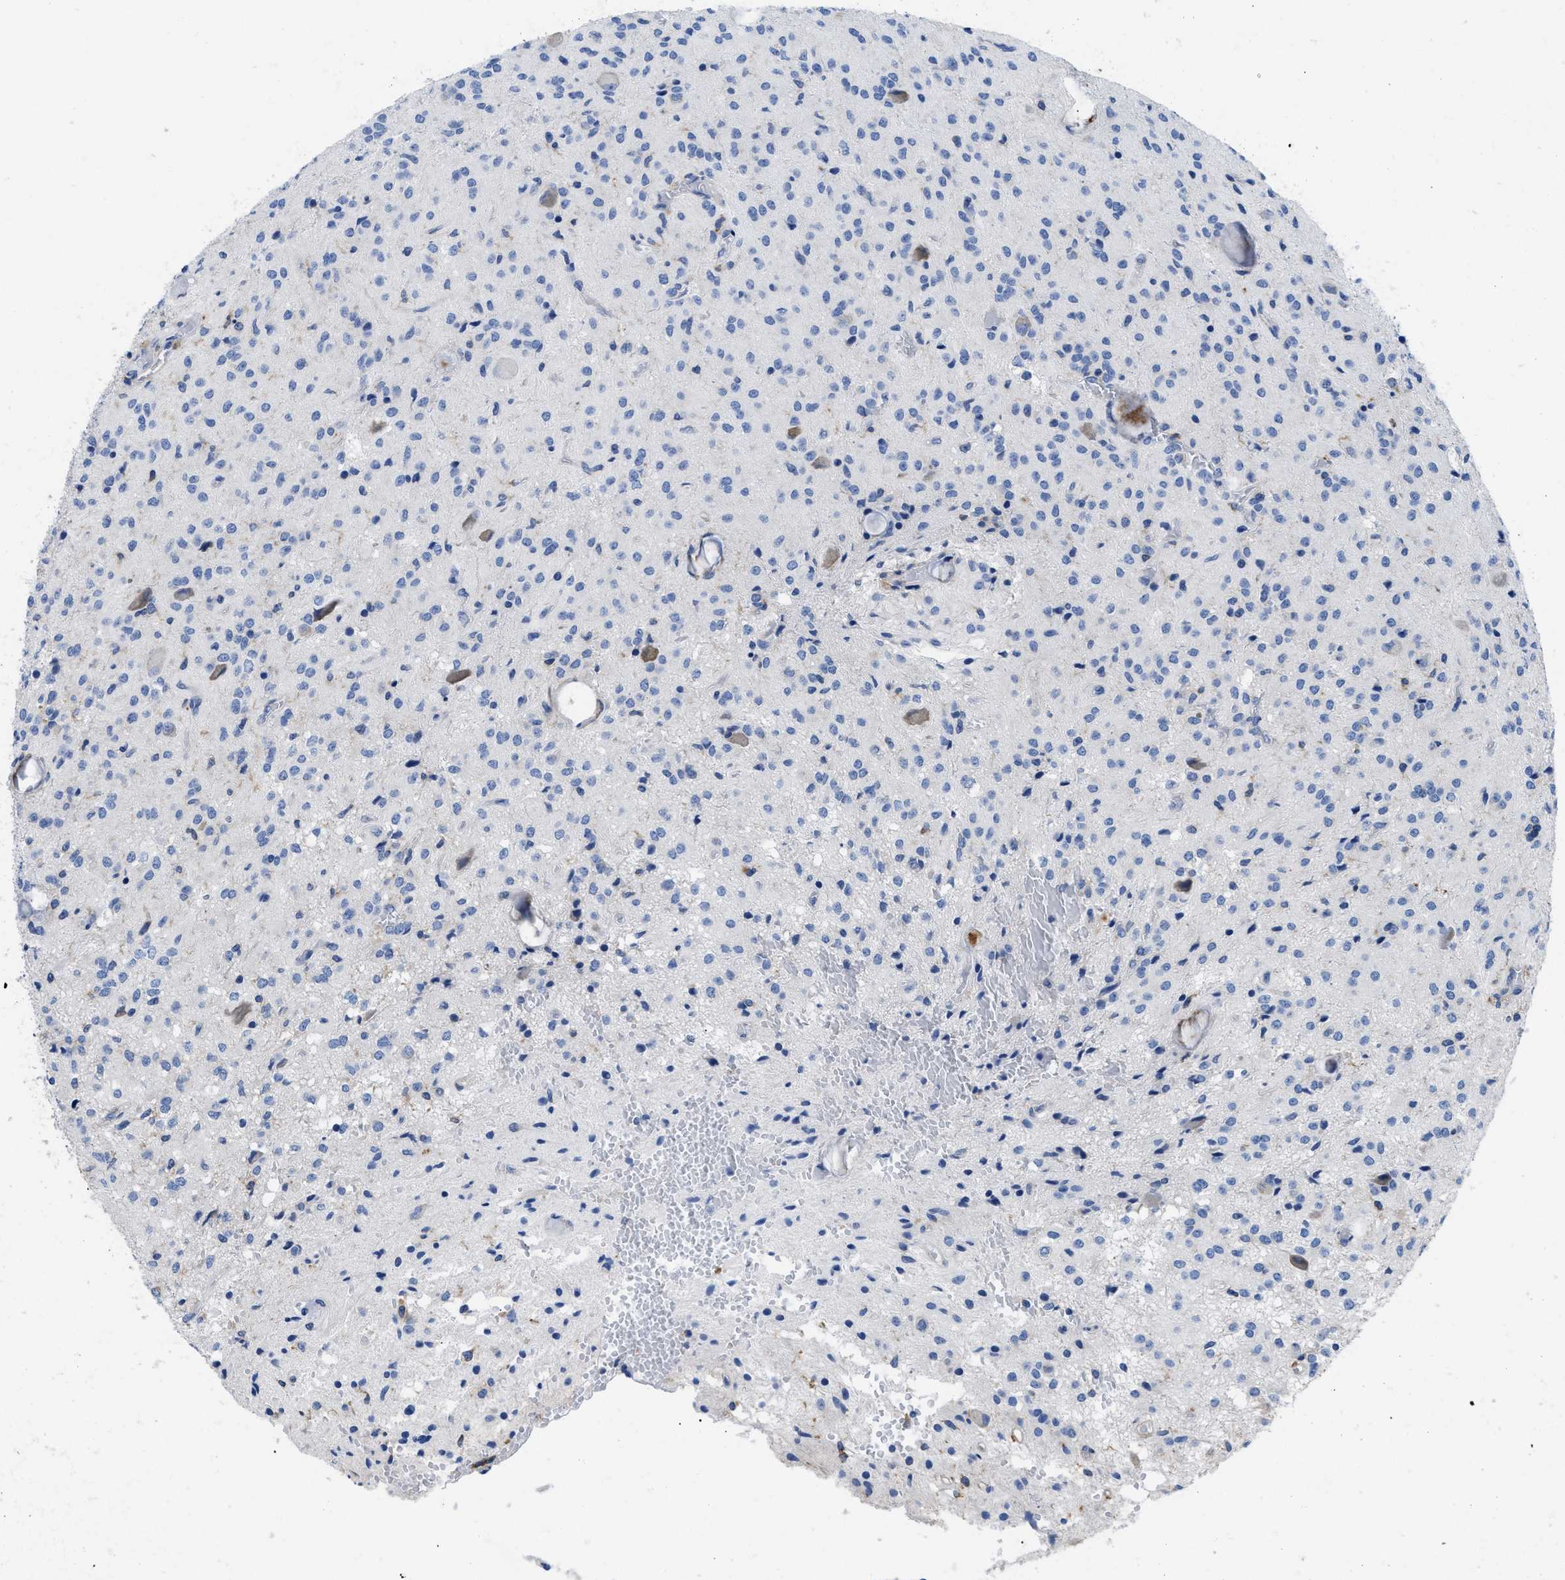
{"staining": {"intensity": "negative", "quantity": "none", "location": "none"}, "tissue": "glioma", "cell_type": "Tumor cells", "image_type": "cancer", "snomed": [{"axis": "morphology", "description": "Glioma, malignant, High grade"}, {"axis": "topography", "description": "Brain"}], "caption": "Tumor cells show no significant protein positivity in glioma.", "gene": "HLA-DPA1", "patient": {"sex": "female", "age": 59}}